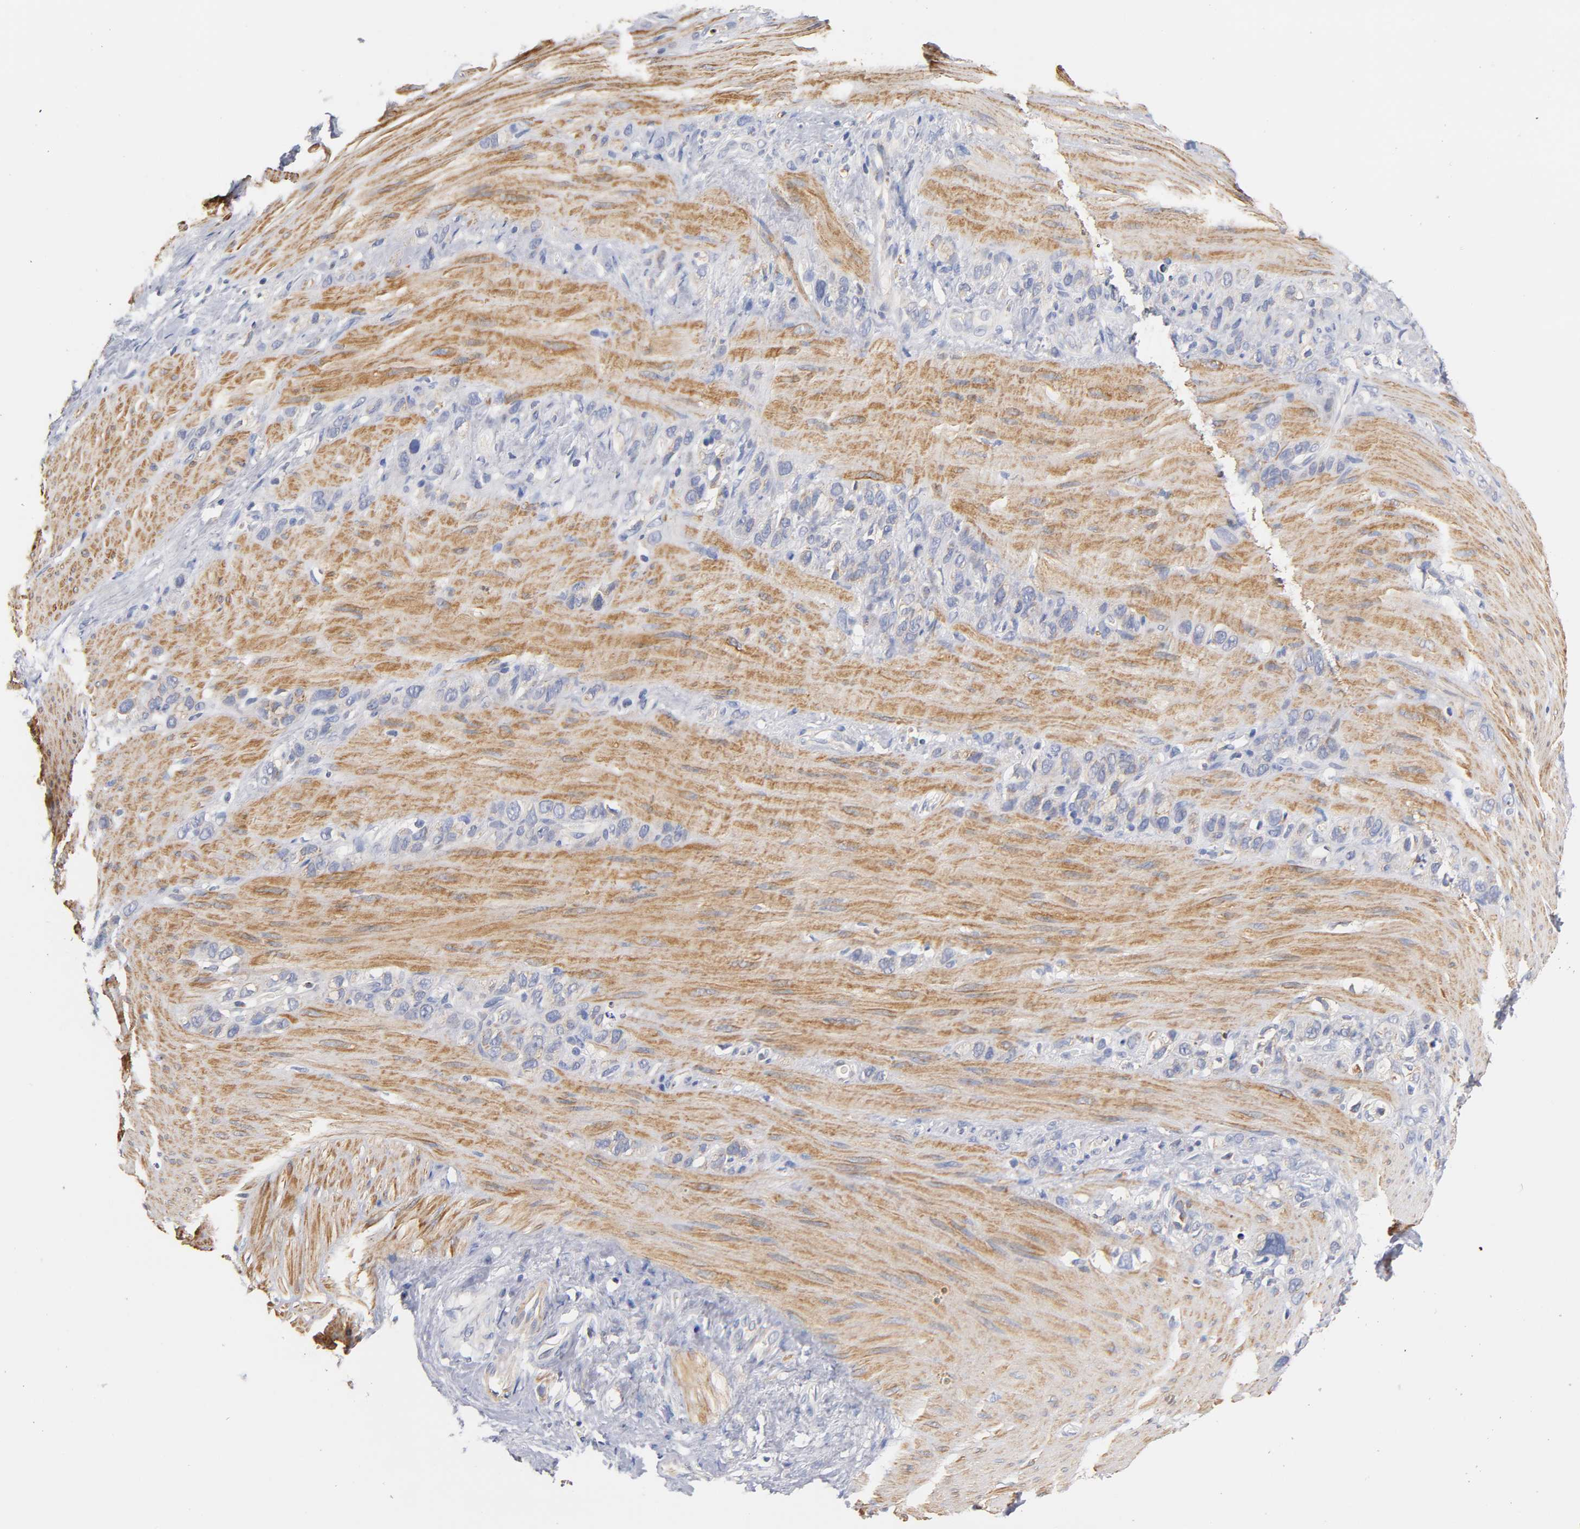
{"staining": {"intensity": "negative", "quantity": "none", "location": "none"}, "tissue": "stomach cancer", "cell_type": "Tumor cells", "image_type": "cancer", "snomed": [{"axis": "morphology", "description": "Normal tissue, NOS"}, {"axis": "morphology", "description": "Adenocarcinoma, NOS"}, {"axis": "morphology", "description": "Adenocarcinoma, High grade"}, {"axis": "topography", "description": "Stomach, upper"}, {"axis": "topography", "description": "Stomach"}], "caption": "Tumor cells show no significant protein staining in stomach adenocarcinoma (high-grade).", "gene": "SEMA5A", "patient": {"sex": "female", "age": 65}}